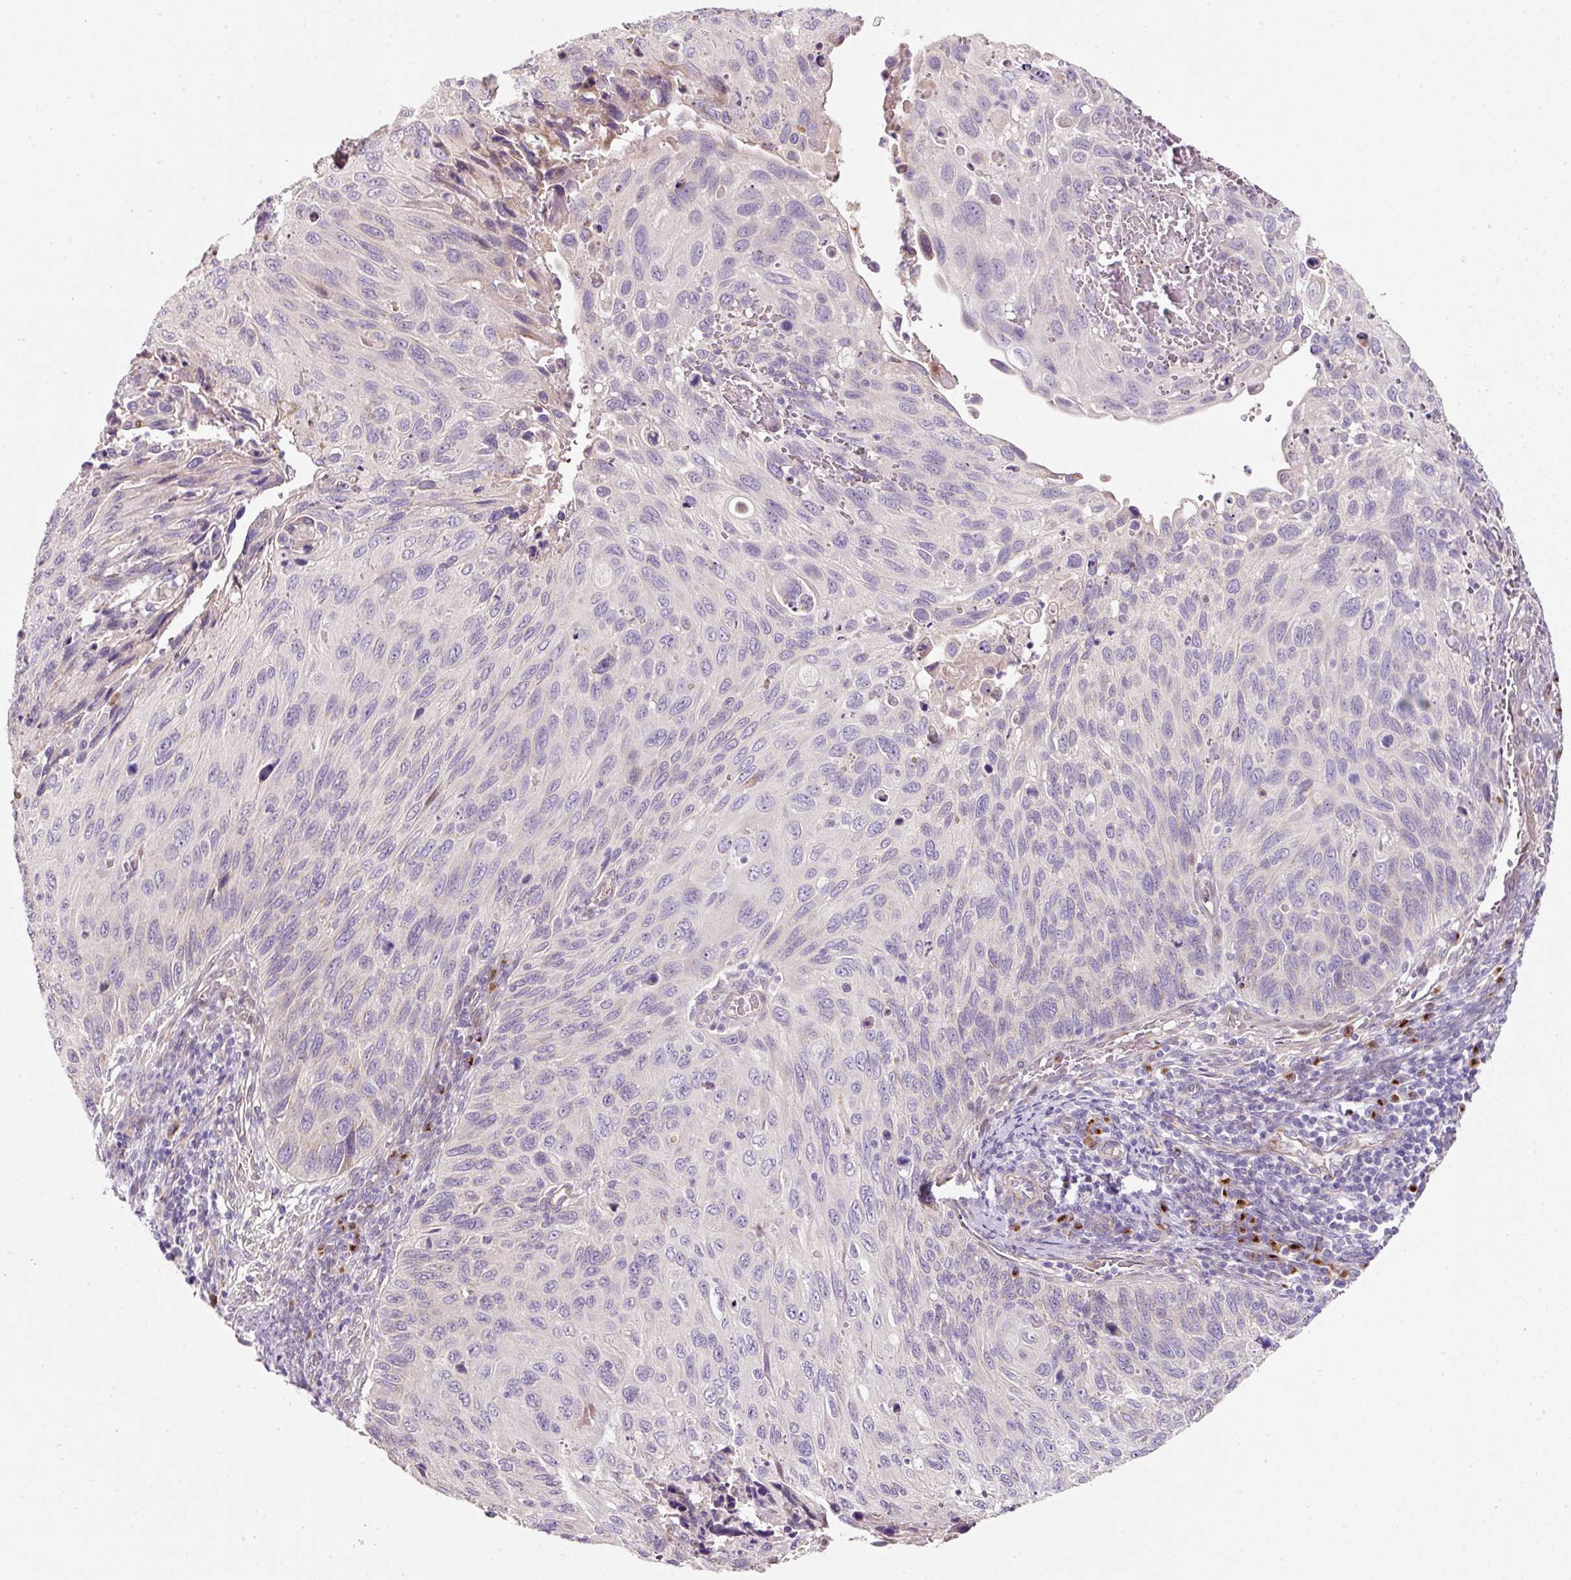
{"staining": {"intensity": "negative", "quantity": "none", "location": "none"}, "tissue": "cervical cancer", "cell_type": "Tumor cells", "image_type": "cancer", "snomed": [{"axis": "morphology", "description": "Squamous cell carcinoma, NOS"}, {"axis": "topography", "description": "Cervix"}], "caption": "Immunohistochemistry photomicrograph of neoplastic tissue: cervical cancer (squamous cell carcinoma) stained with DAB displays no significant protein staining in tumor cells.", "gene": "NBPF11", "patient": {"sex": "female", "age": 70}}